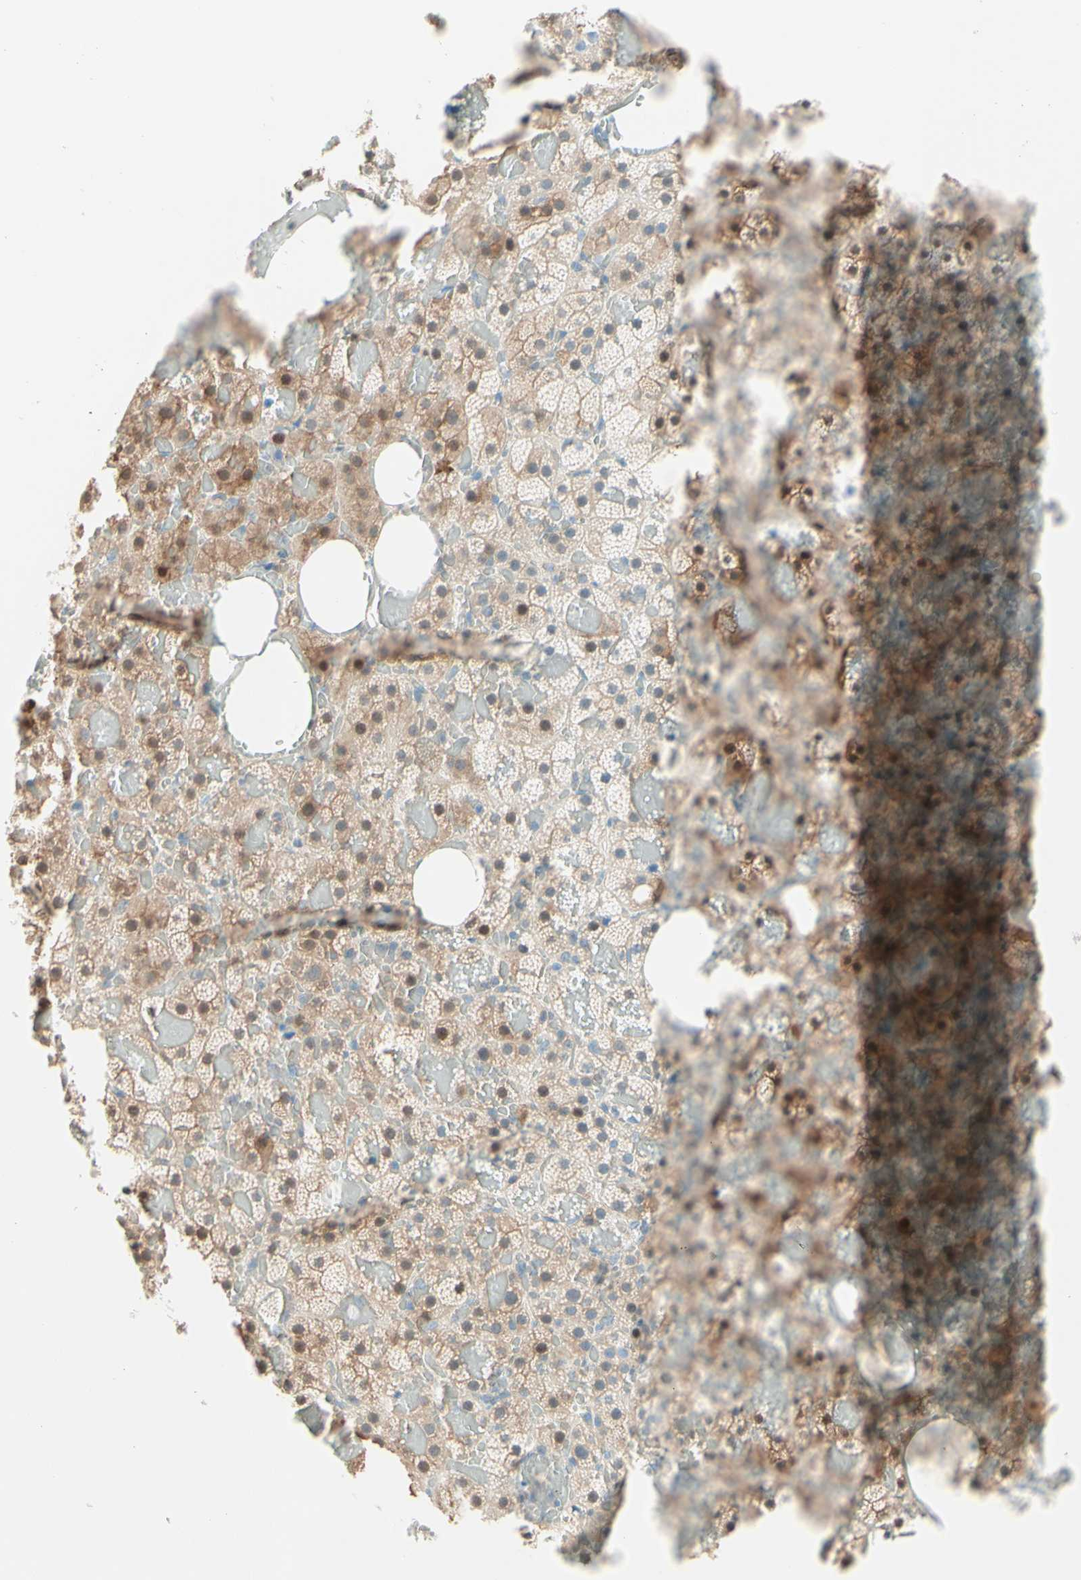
{"staining": {"intensity": "moderate", "quantity": ">75%", "location": "cytoplasmic/membranous"}, "tissue": "adrenal gland", "cell_type": "Glandular cells", "image_type": "normal", "snomed": [{"axis": "morphology", "description": "Normal tissue, NOS"}, {"axis": "topography", "description": "Adrenal gland"}], "caption": "Benign adrenal gland exhibits moderate cytoplasmic/membranous staining in approximately >75% of glandular cells, visualized by immunohistochemistry. (Brightfield microscopy of DAB IHC at high magnification).", "gene": "UPK3B", "patient": {"sex": "female", "age": 59}}